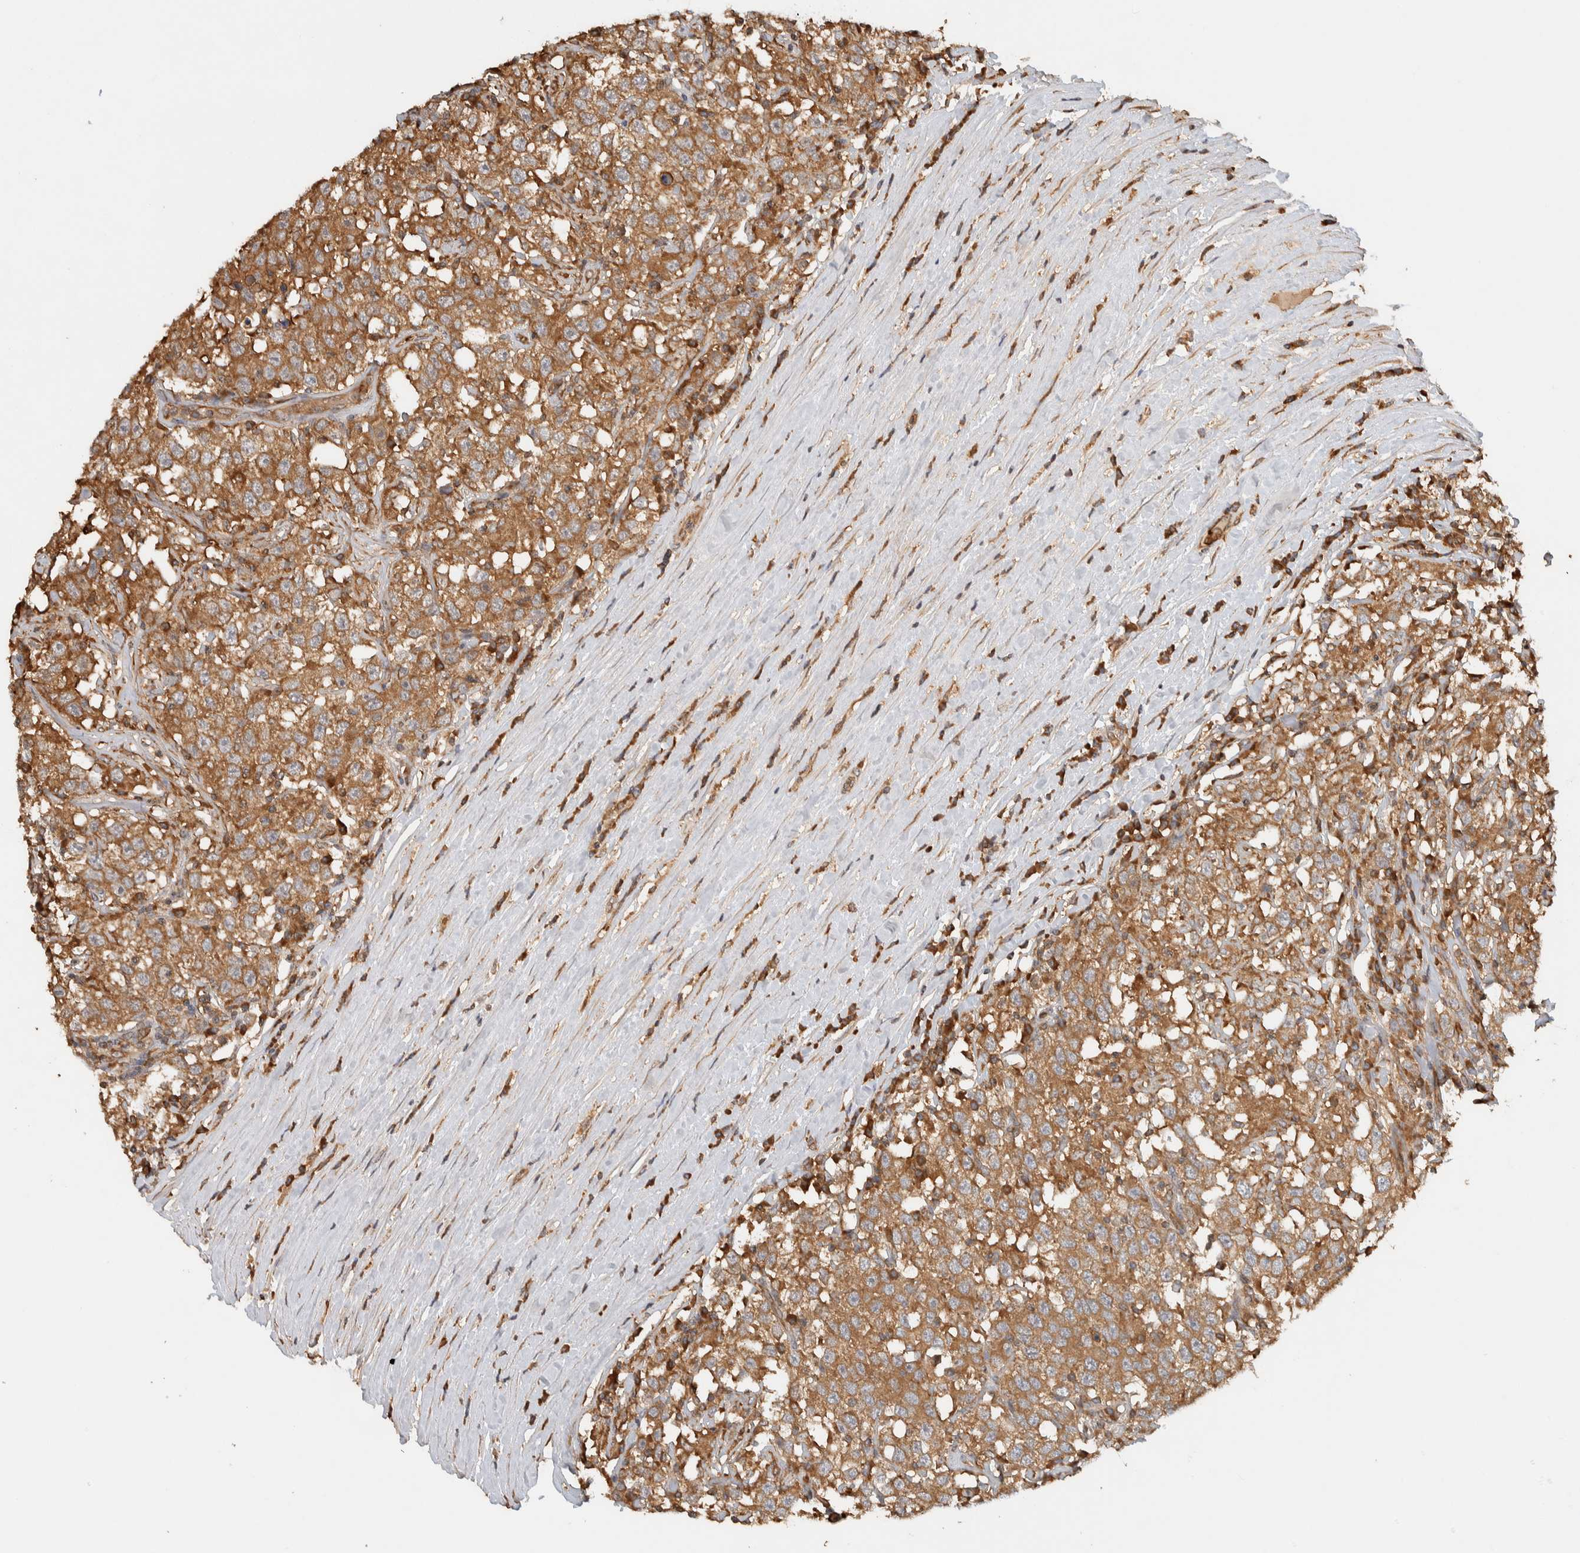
{"staining": {"intensity": "moderate", "quantity": ">75%", "location": "cytoplasmic/membranous"}, "tissue": "testis cancer", "cell_type": "Tumor cells", "image_type": "cancer", "snomed": [{"axis": "morphology", "description": "Seminoma, NOS"}, {"axis": "topography", "description": "Testis"}], "caption": "A brown stain highlights moderate cytoplasmic/membranous expression of a protein in human seminoma (testis) tumor cells.", "gene": "TTI2", "patient": {"sex": "male", "age": 41}}